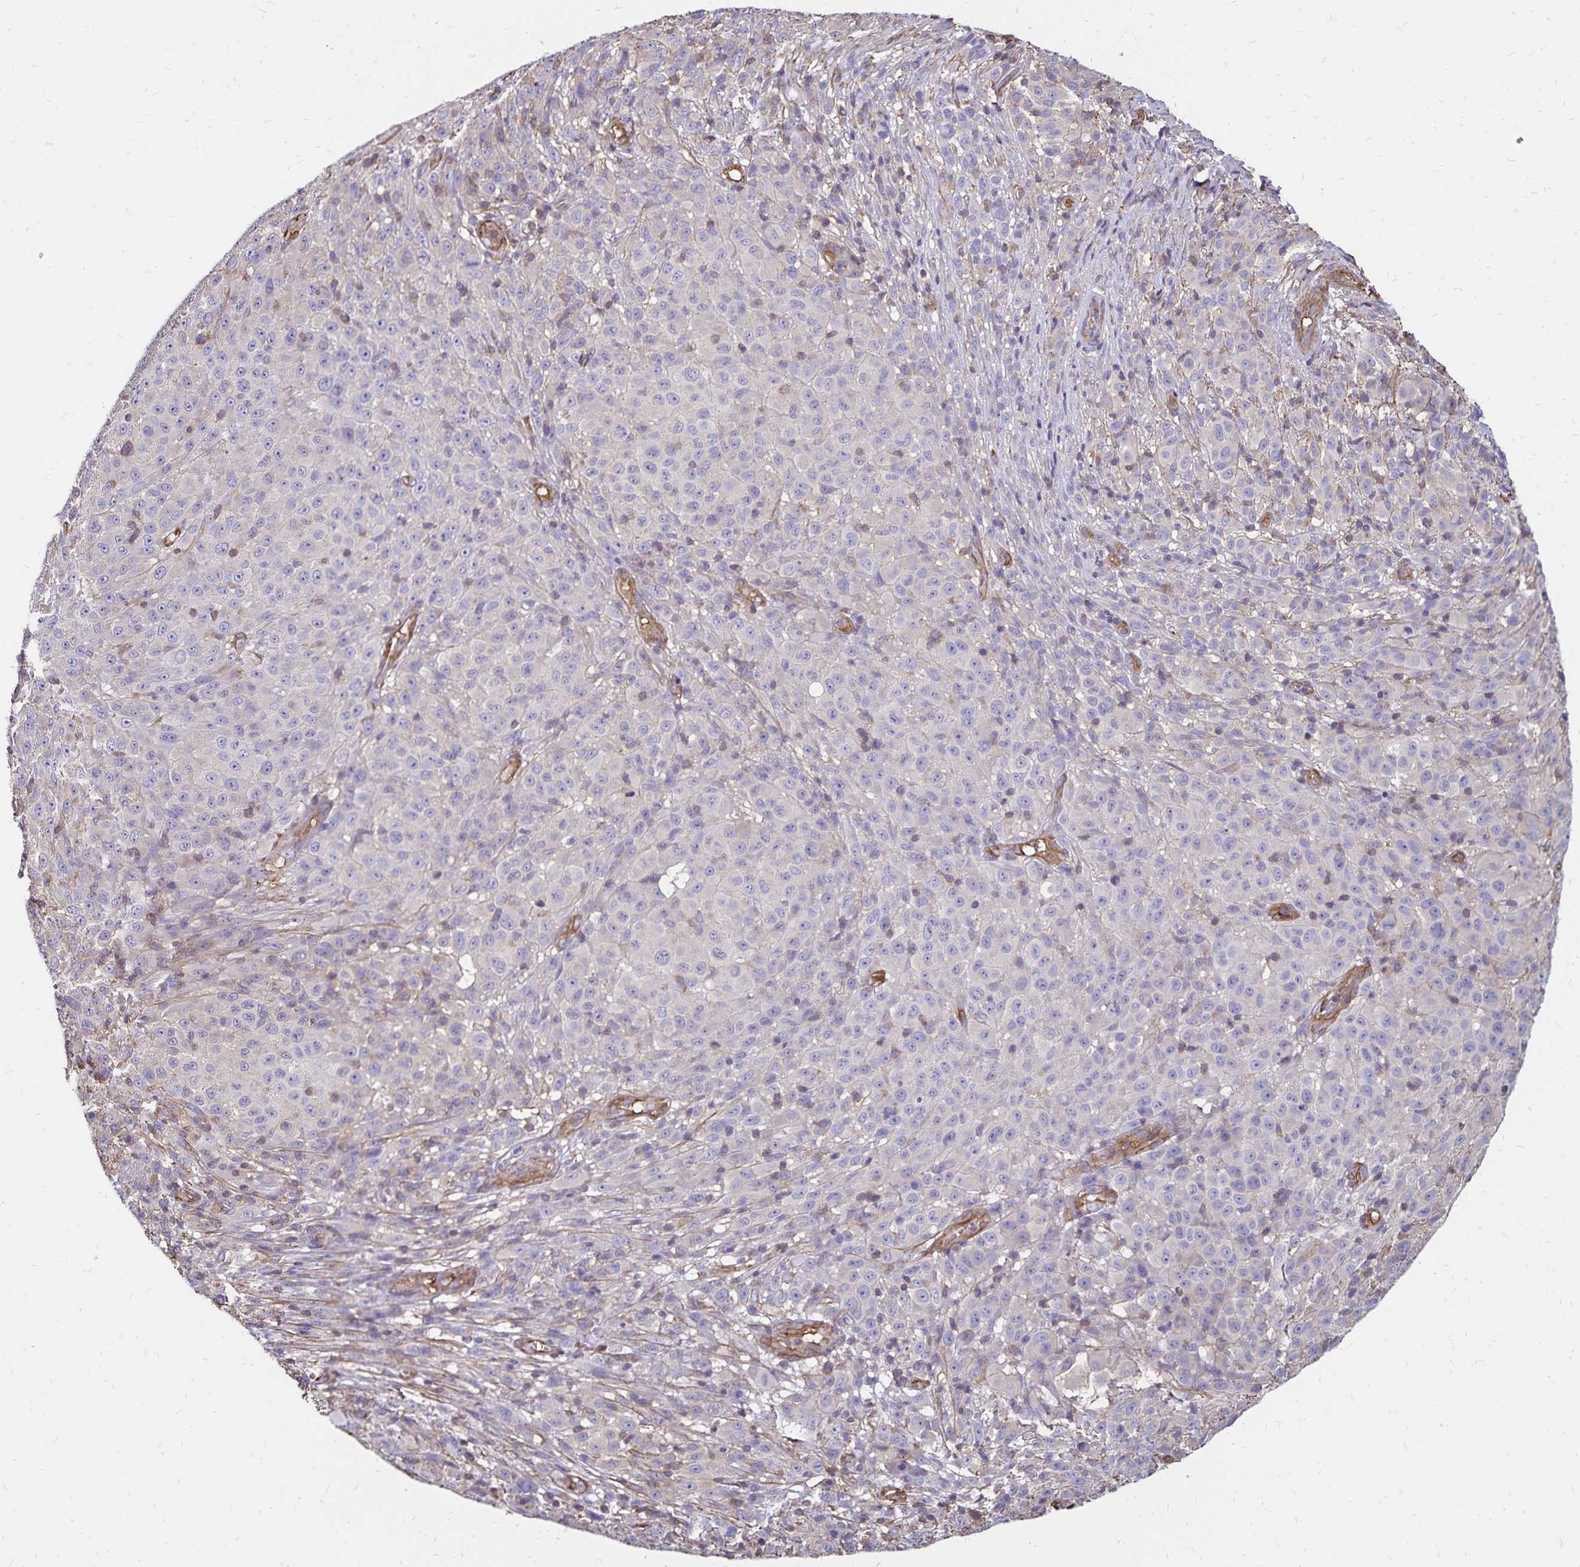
{"staining": {"intensity": "negative", "quantity": "none", "location": "none"}, "tissue": "melanoma", "cell_type": "Tumor cells", "image_type": "cancer", "snomed": [{"axis": "morphology", "description": "Malignant melanoma, NOS"}, {"axis": "topography", "description": "Skin"}], "caption": "Immunohistochemistry photomicrograph of neoplastic tissue: malignant melanoma stained with DAB (3,3'-diaminobenzidine) exhibits no significant protein expression in tumor cells.", "gene": "RPRML", "patient": {"sex": "male", "age": 73}}